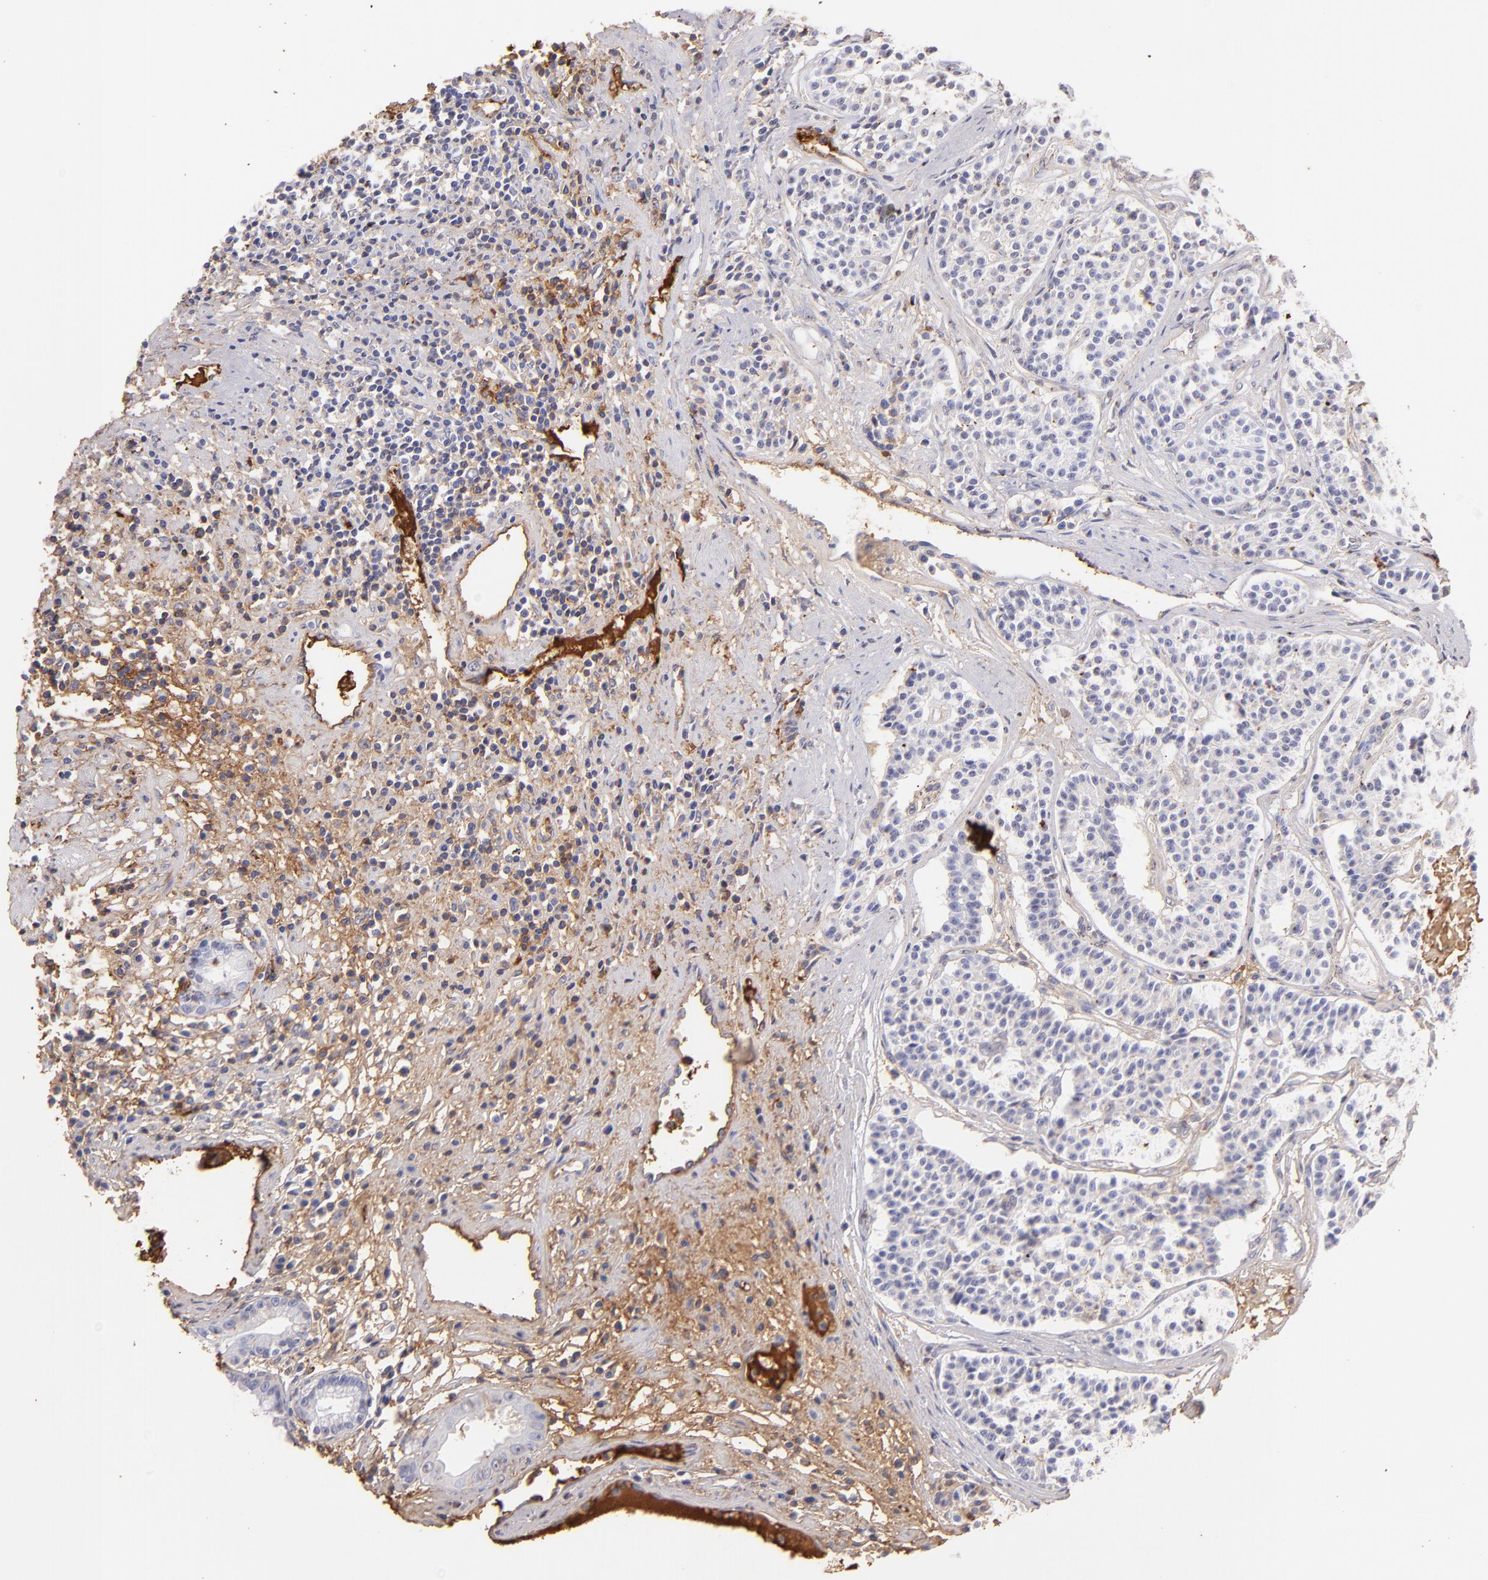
{"staining": {"intensity": "negative", "quantity": "none", "location": "none"}, "tissue": "carcinoid", "cell_type": "Tumor cells", "image_type": "cancer", "snomed": [{"axis": "morphology", "description": "Carcinoid, malignant, NOS"}, {"axis": "topography", "description": "Stomach"}], "caption": "Immunohistochemical staining of carcinoid (malignant) exhibits no significant expression in tumor cells.", "gene": "FGB", "patient": {"sex": "female", "age": 76}}